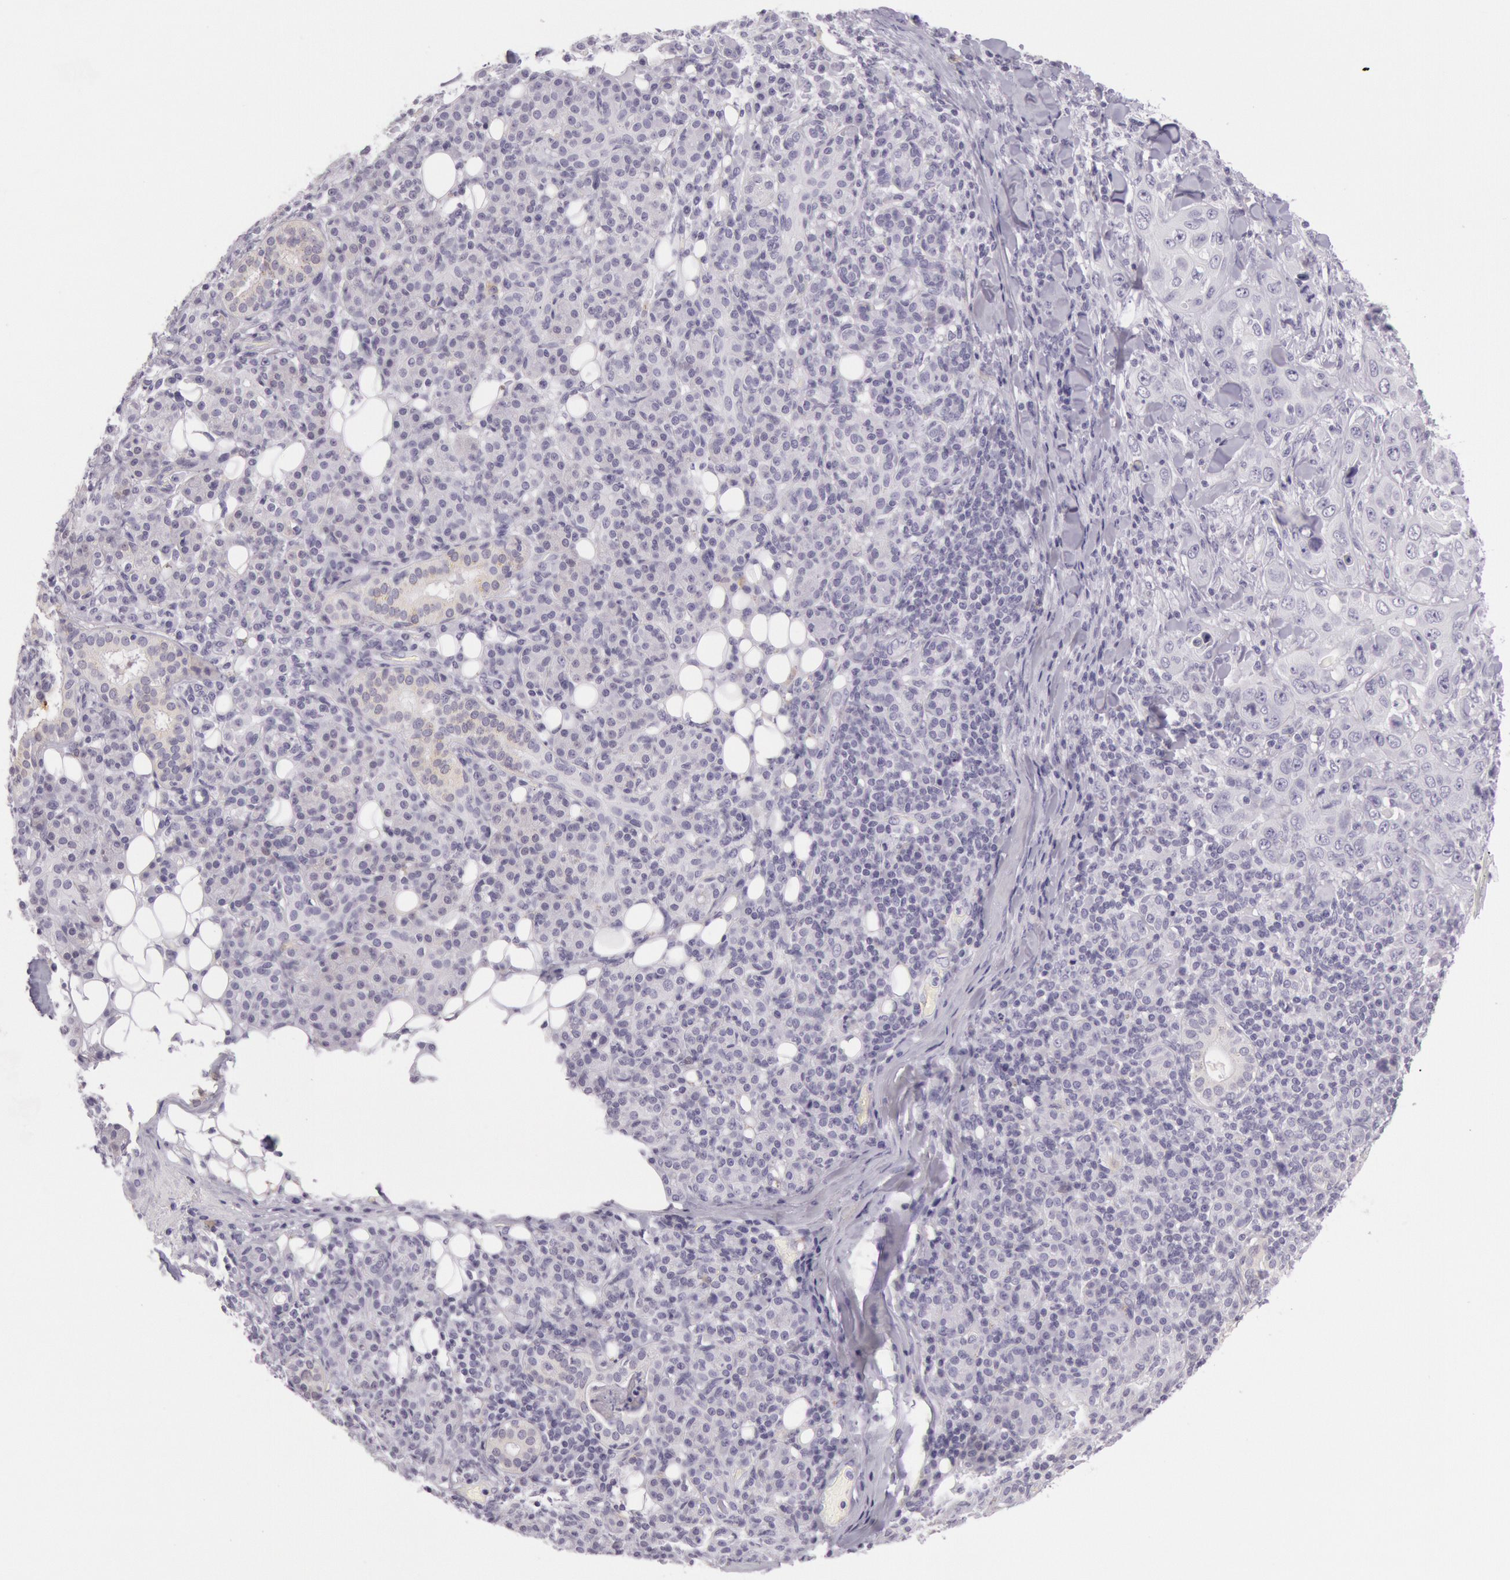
{"staining": {"intensity": "negative", "quantity": "none", "location": "none"}, "tissue": "skin cancer", "cell_type": "Tumor cells", "image_type": "cancer", "snomed": [{"axis": "morphology", "description": "Squamous cell carcinoma, NOS"}, {"axis": "topography", "description": "Skin"}], "caption": "Immunohistochemical staining of skin cancer (squamous cell carcinoma) demonstrates no significant positivity in tumor cells.", "gene": "CKB", "patient": {"sex": "male", "age": 84}}